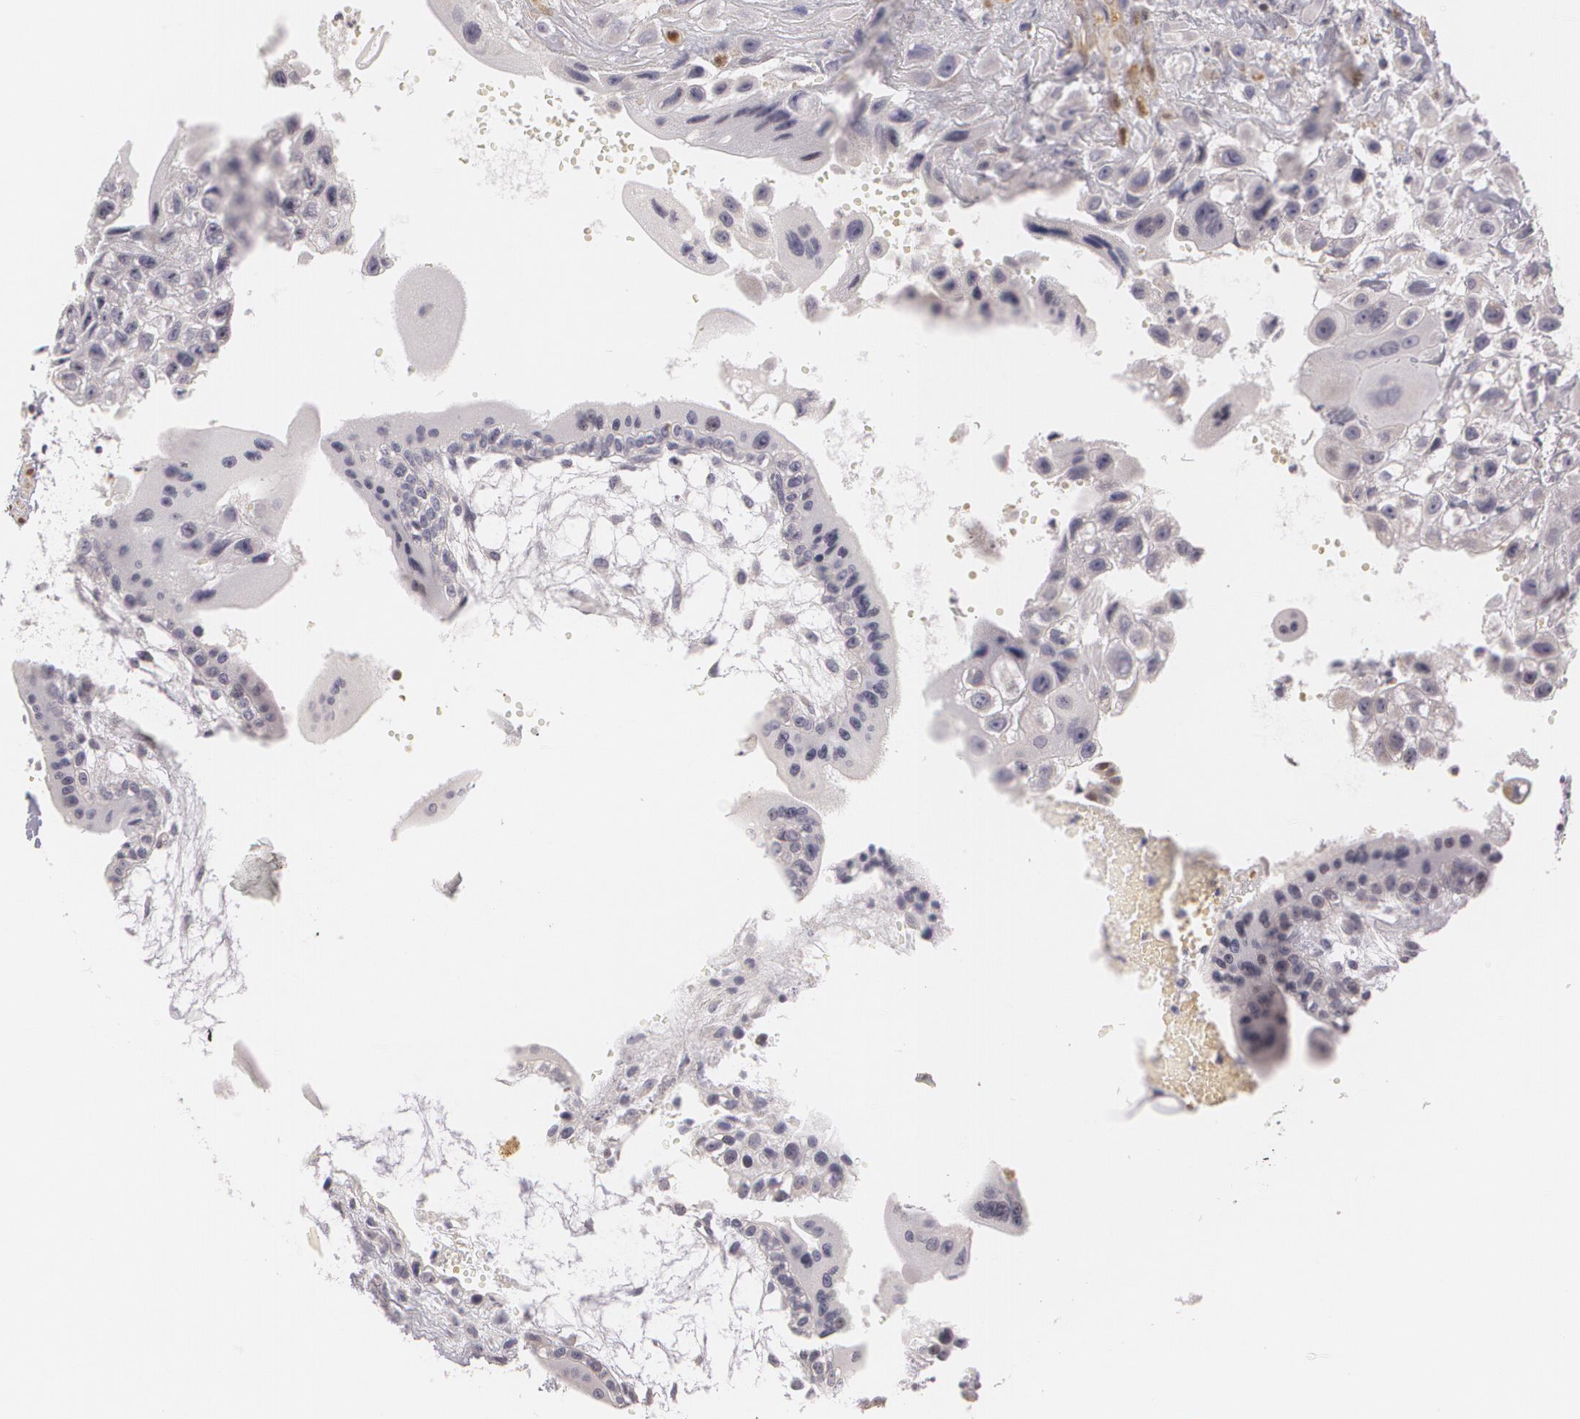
{"staining": {"intensity": "negative", "quantity": "none", "location": "none"}, "tissue": "placenta", "cell_type": "Decidual cells", "image_type": "normal", "snomed": [{"axis": "morphology", "description": "Normal tissue, NOS"}, {"axis": "topography", "description": "Placenta"}], "caption": "High power microscopy histopathology image of an IHC micrograph of normal placenta, revealing no significant staining in decidual cells. (DAB immunohistochemistry (IHC) visualized using brightfield microscopy, high magnification).", "gene": "ZBTB16", "patient": {"sex": "female", "age": 34}}